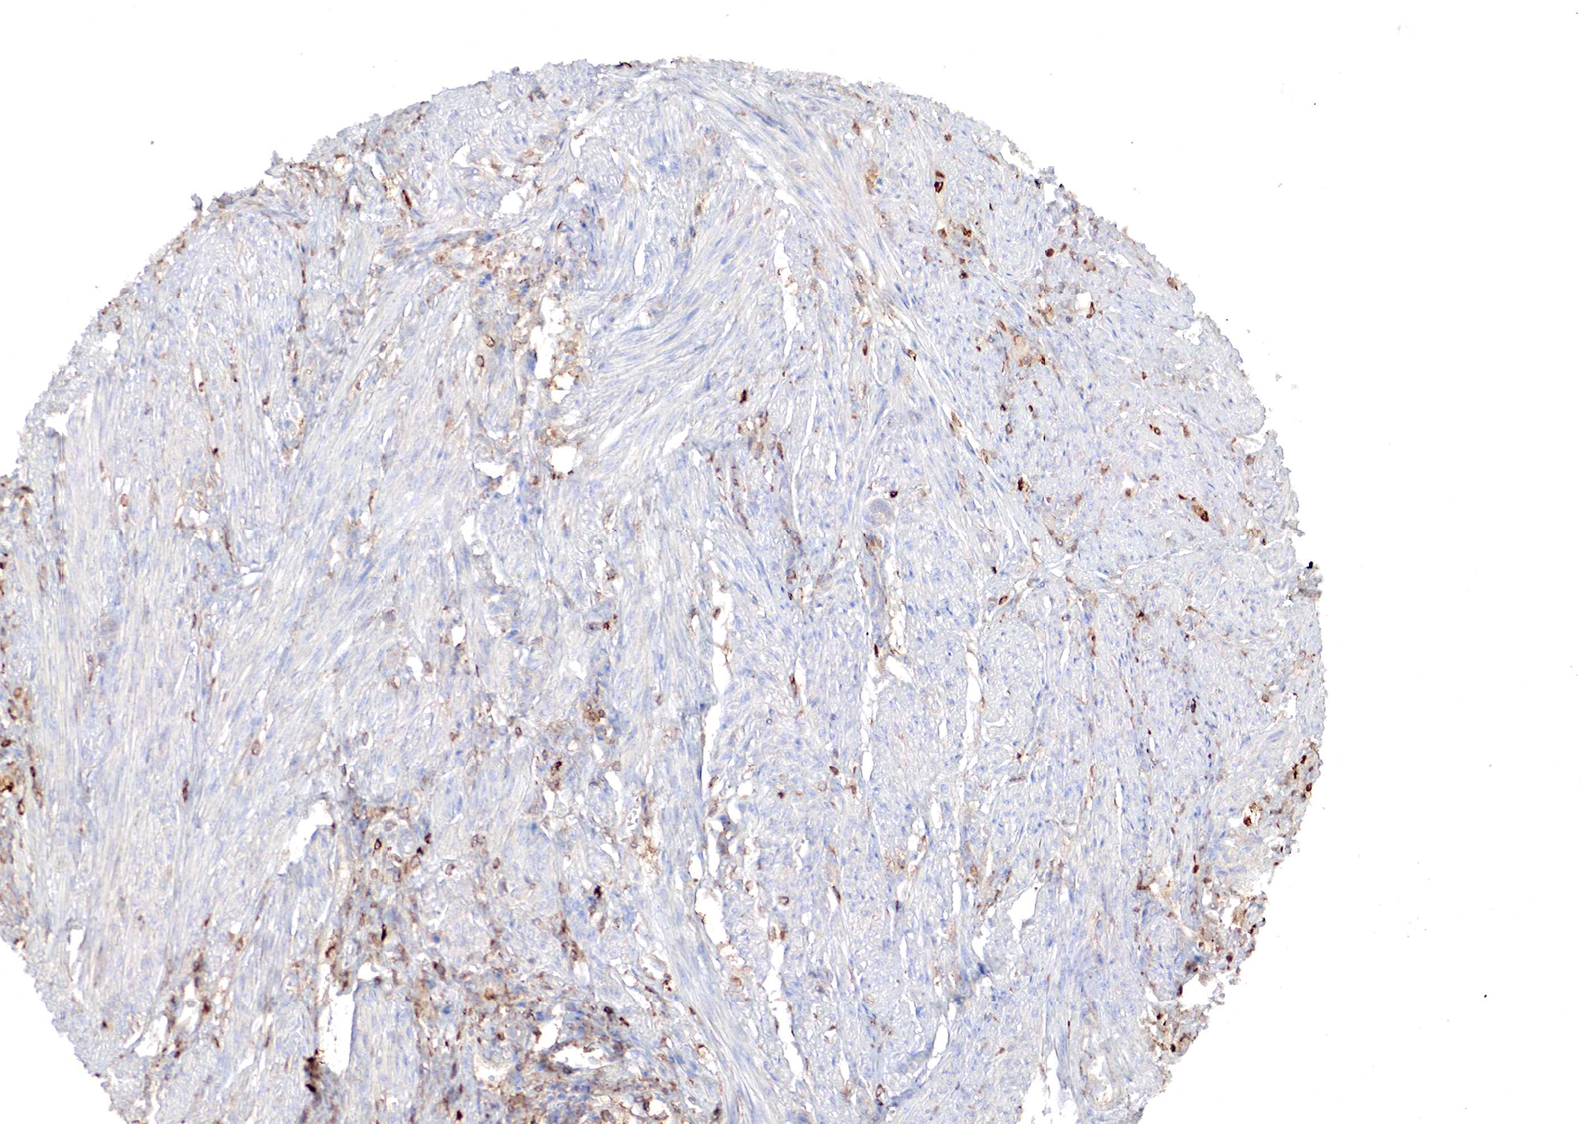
{"staining": {"intensity": "weak", "quantity": "25%-75%", "location": "cytoplasmic/membranous"}, "tissue": "endometrial cancer", "cell_type": "Tumor cells", "image_type": "cancer", "snomed": [{"axis": "morphology", "description": "Adenocarcinoma, NOS"}, {"axis": "topography", "description": "Endometrium"}], "caption": "A micrograph of endometrial cancer (adenocarcinoma) stained for a protein shows weak cytoplasmic/membranous brown staining in tumor cells.", "gene": "G6PD", "patient": {"sex": "female", "age": 75}}